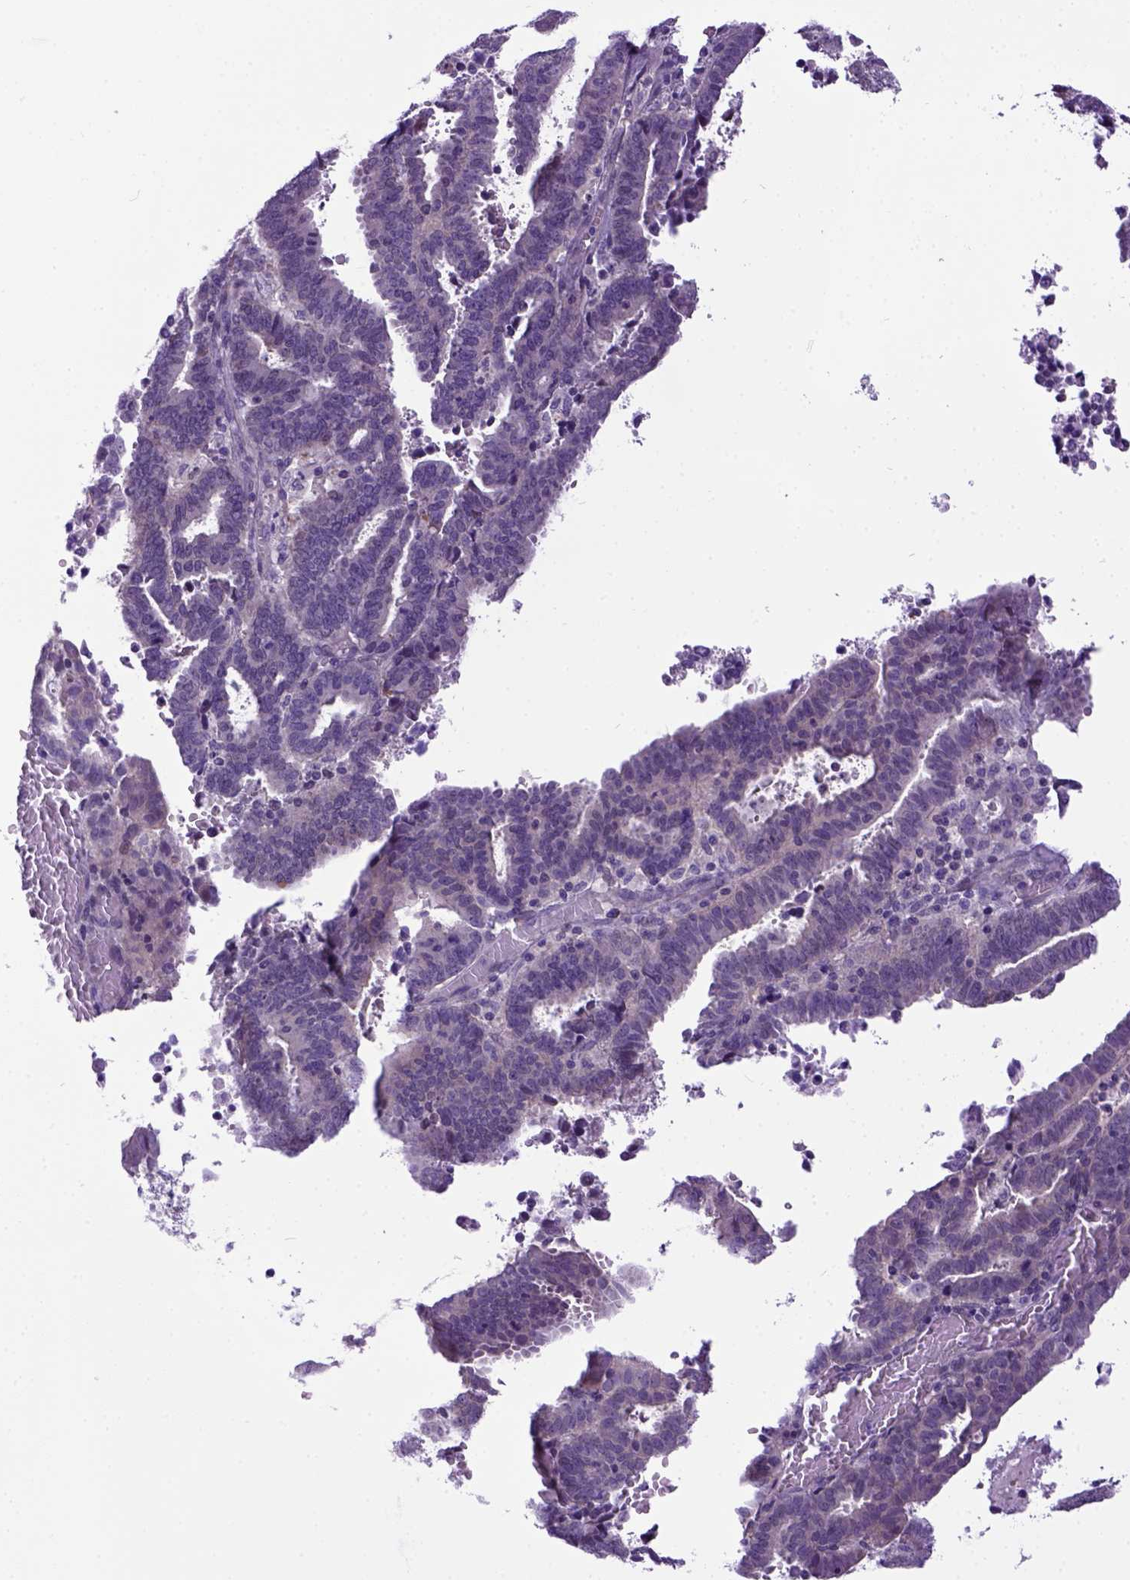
{"staining": {"intensity": "weak", "quantity": "<25%", "location": "cytoplasmic/membranous"}, "tissue": "endometrial cancer", "cell_type": "Tumor cells", "image_type": "cancer", "snomed": [{"axis": "morphology", "description": "Adenocarcinoma, NOS"}, {"axis": "topography", "description": "Uterus"}], "caption": "A micrograph of endometrial cancer (adenocarcinoma) stained for a protein displays no brown staining in tumor cells.", "gene": "NEK5", "patient": {"sex": "female", "age": 83}}